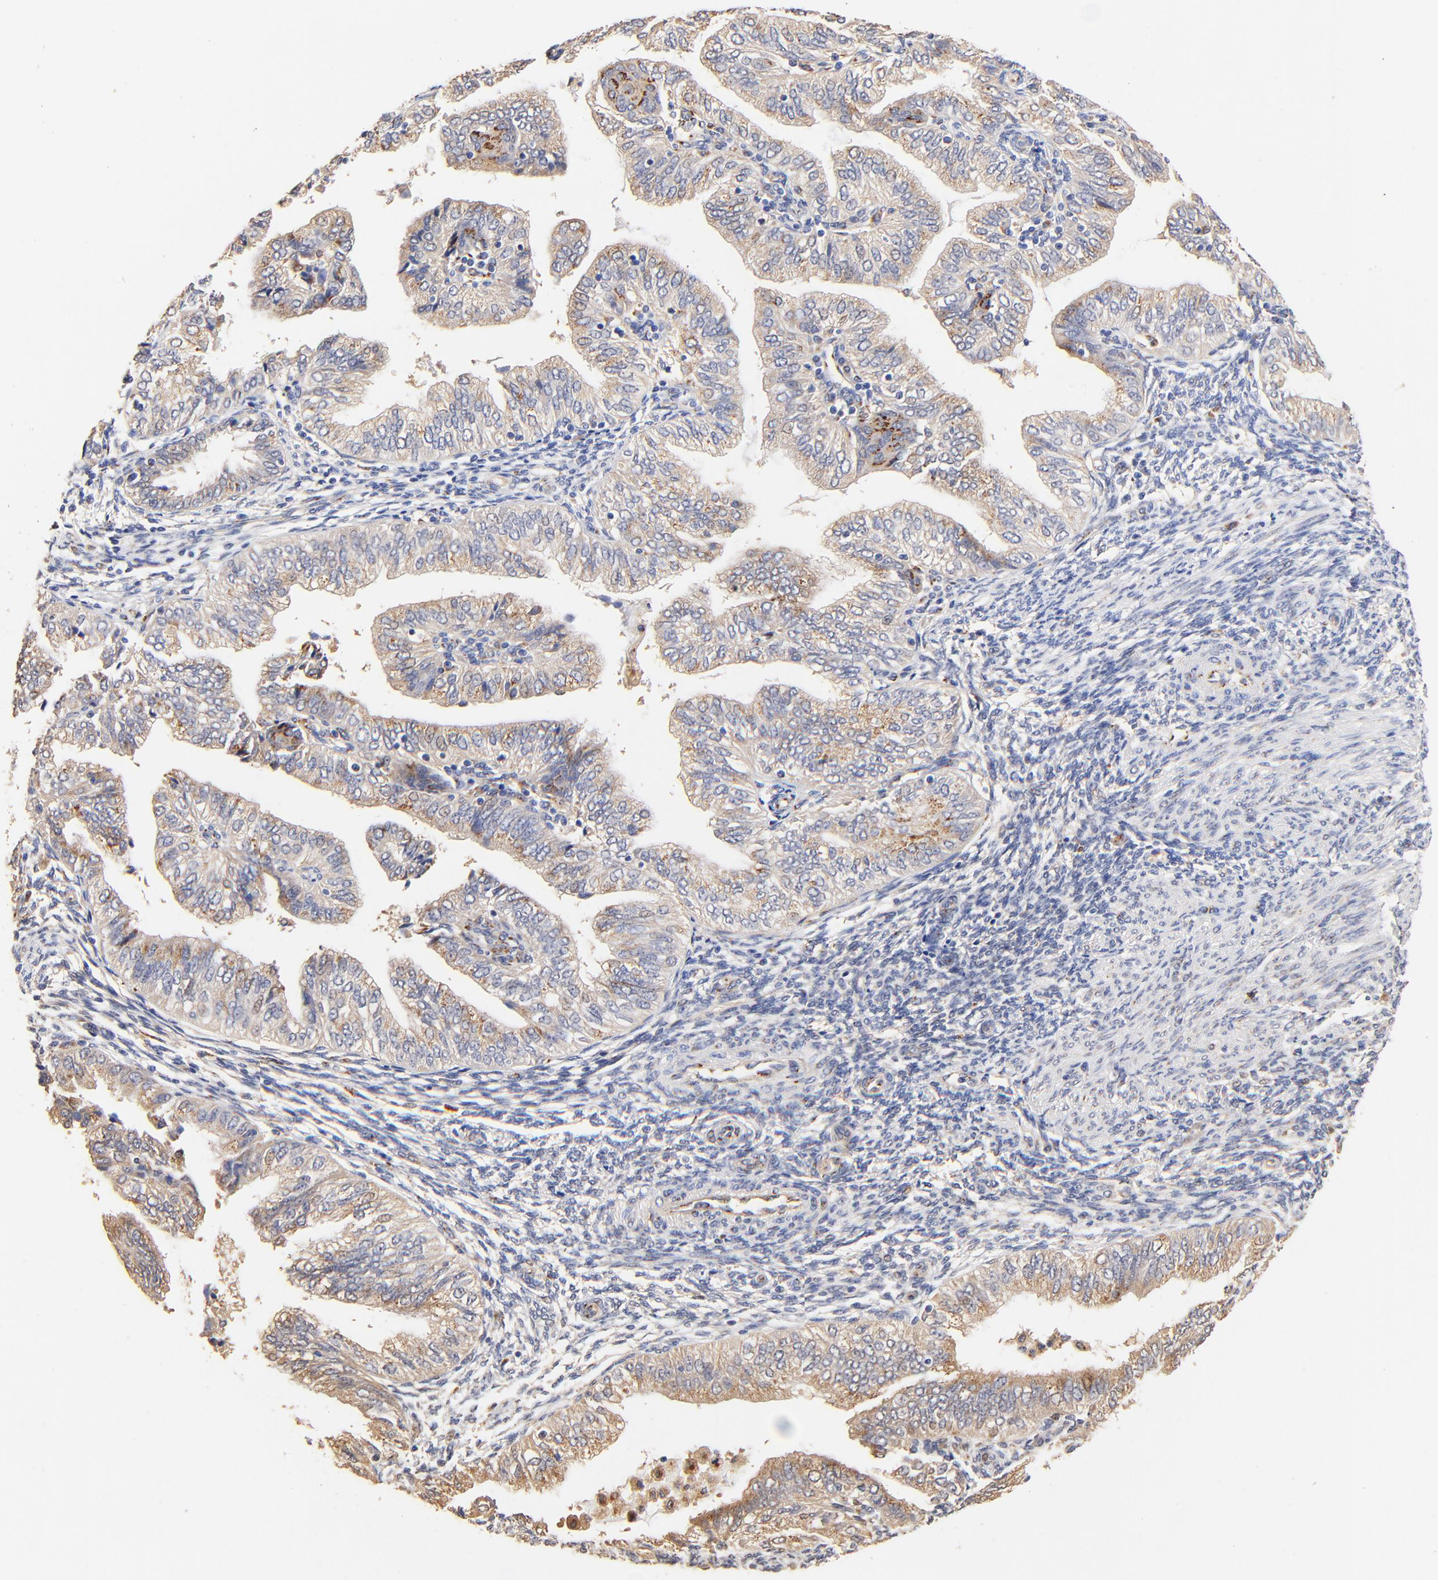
{"staining": {"intensity": "weak", "quantity": ">75%", "location": "cytoplasmic/membranous"}, "tissue": "endometrial cancer", "cell_type": "Tumor cells", "image_type": "cancer", "snomed": [{"axis": "morphology", "description": "Adenocarcinoma, NOS"}, {"axis": "topography", "description": "Endometrium"}], "caption": "Endometrial adenocarcinoma stained with a brown dye demonstrates weak cytoplasmic/membranous positive positivity in approximately >75% of tumor cells.", "gene": "FMNL3", "patient": {"sex": "female", "age": 51}}